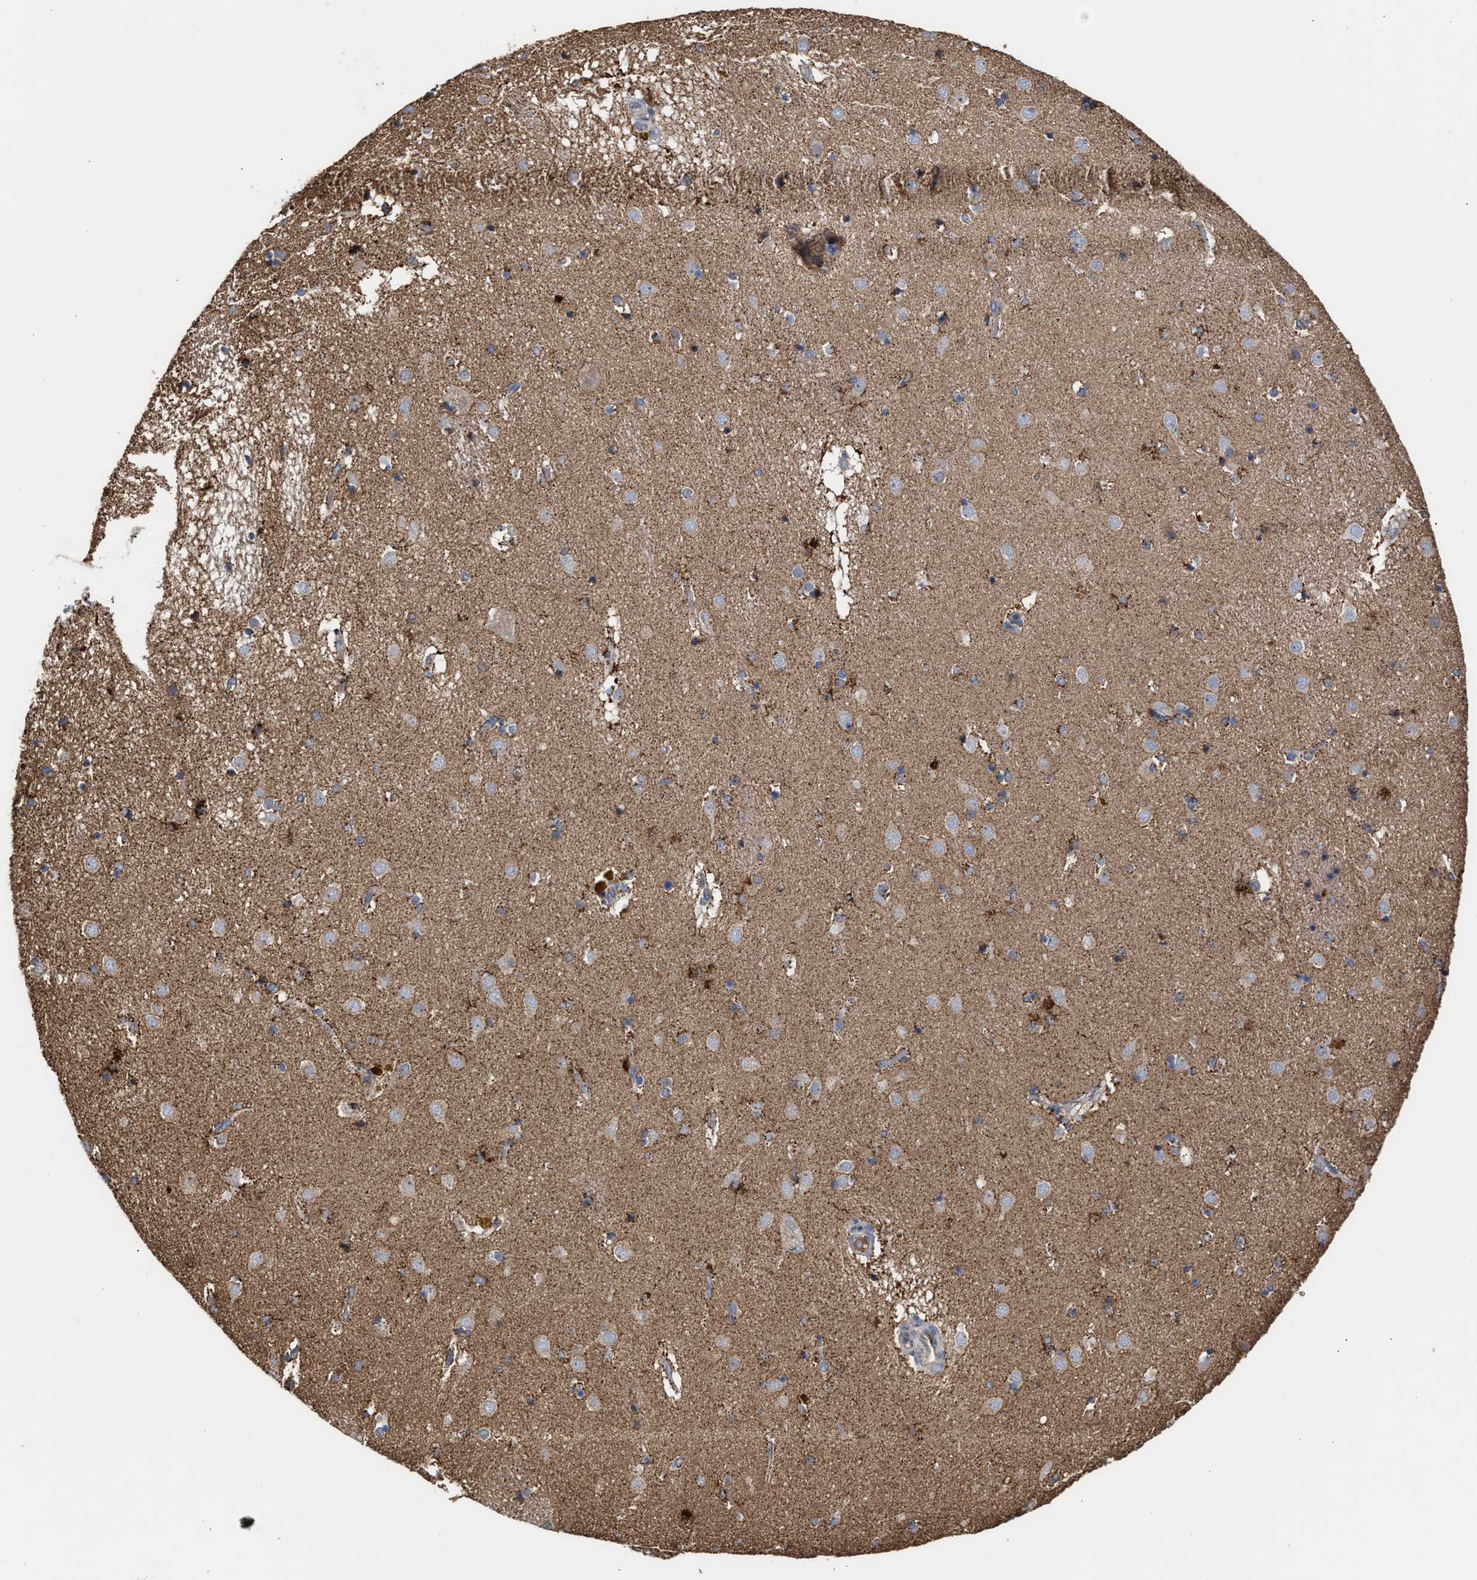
{"staining": {"intensity": "moderate", "quantity": "<25%", "location": "cytoplasmic/membranous"}, "tissue": "caudate", "cell_type": "Glial cells", "image_type": "normal", "snomed": [{"axis": "morphology", "description": "Normal tissue, NOS"}, {"axis": "topography", "description": "Lateral ventricle wall"}], "caption": "Human caudate stained with a brown dye shows moderate cytoplasmic/membranous positive positivity in approximately <25% of glial cells.", "gene": "EXOSC2", "patient": {"sex": "male", "age": 70}}